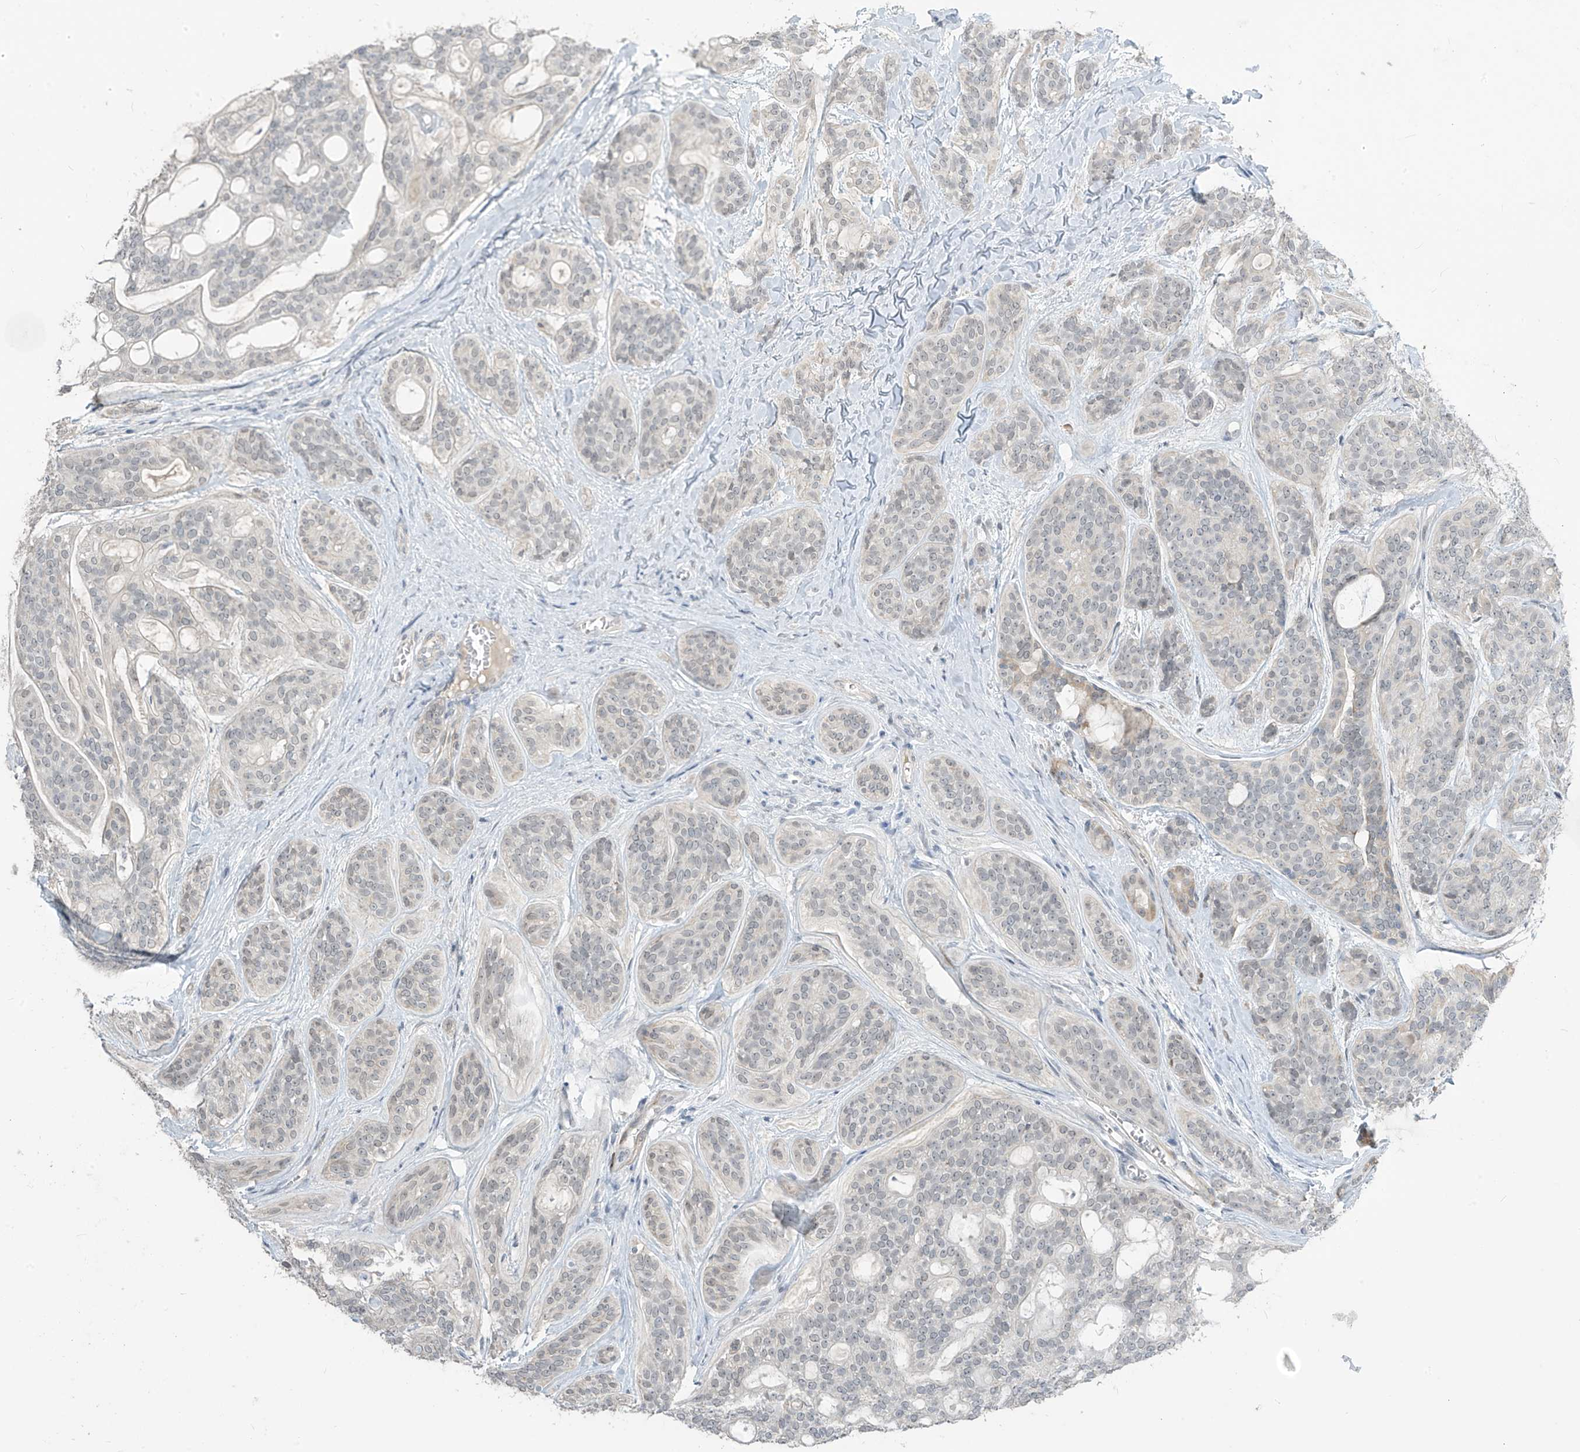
{"staining": {"intensity": "negative", "quantity": "none", "location": "none"}, "tissue": "head and neck cancer", "cell_type": "Tumor cells", "image_type": "cancer", "snomed": [{"axis": "morphology", "description": "Adenocarcinoma, NOS"}, {"axis": "topography", "description": "Head-Neck"}], "caption": "Tumor cells are negative for brown protein staining in head and neck cancer (adenocarcinoma). (Immunohistochemistry (ihc), brightfield microscopy, high magnification).", "gene": "METAP1D", "patient": {"sex": "male", "age": 66}}